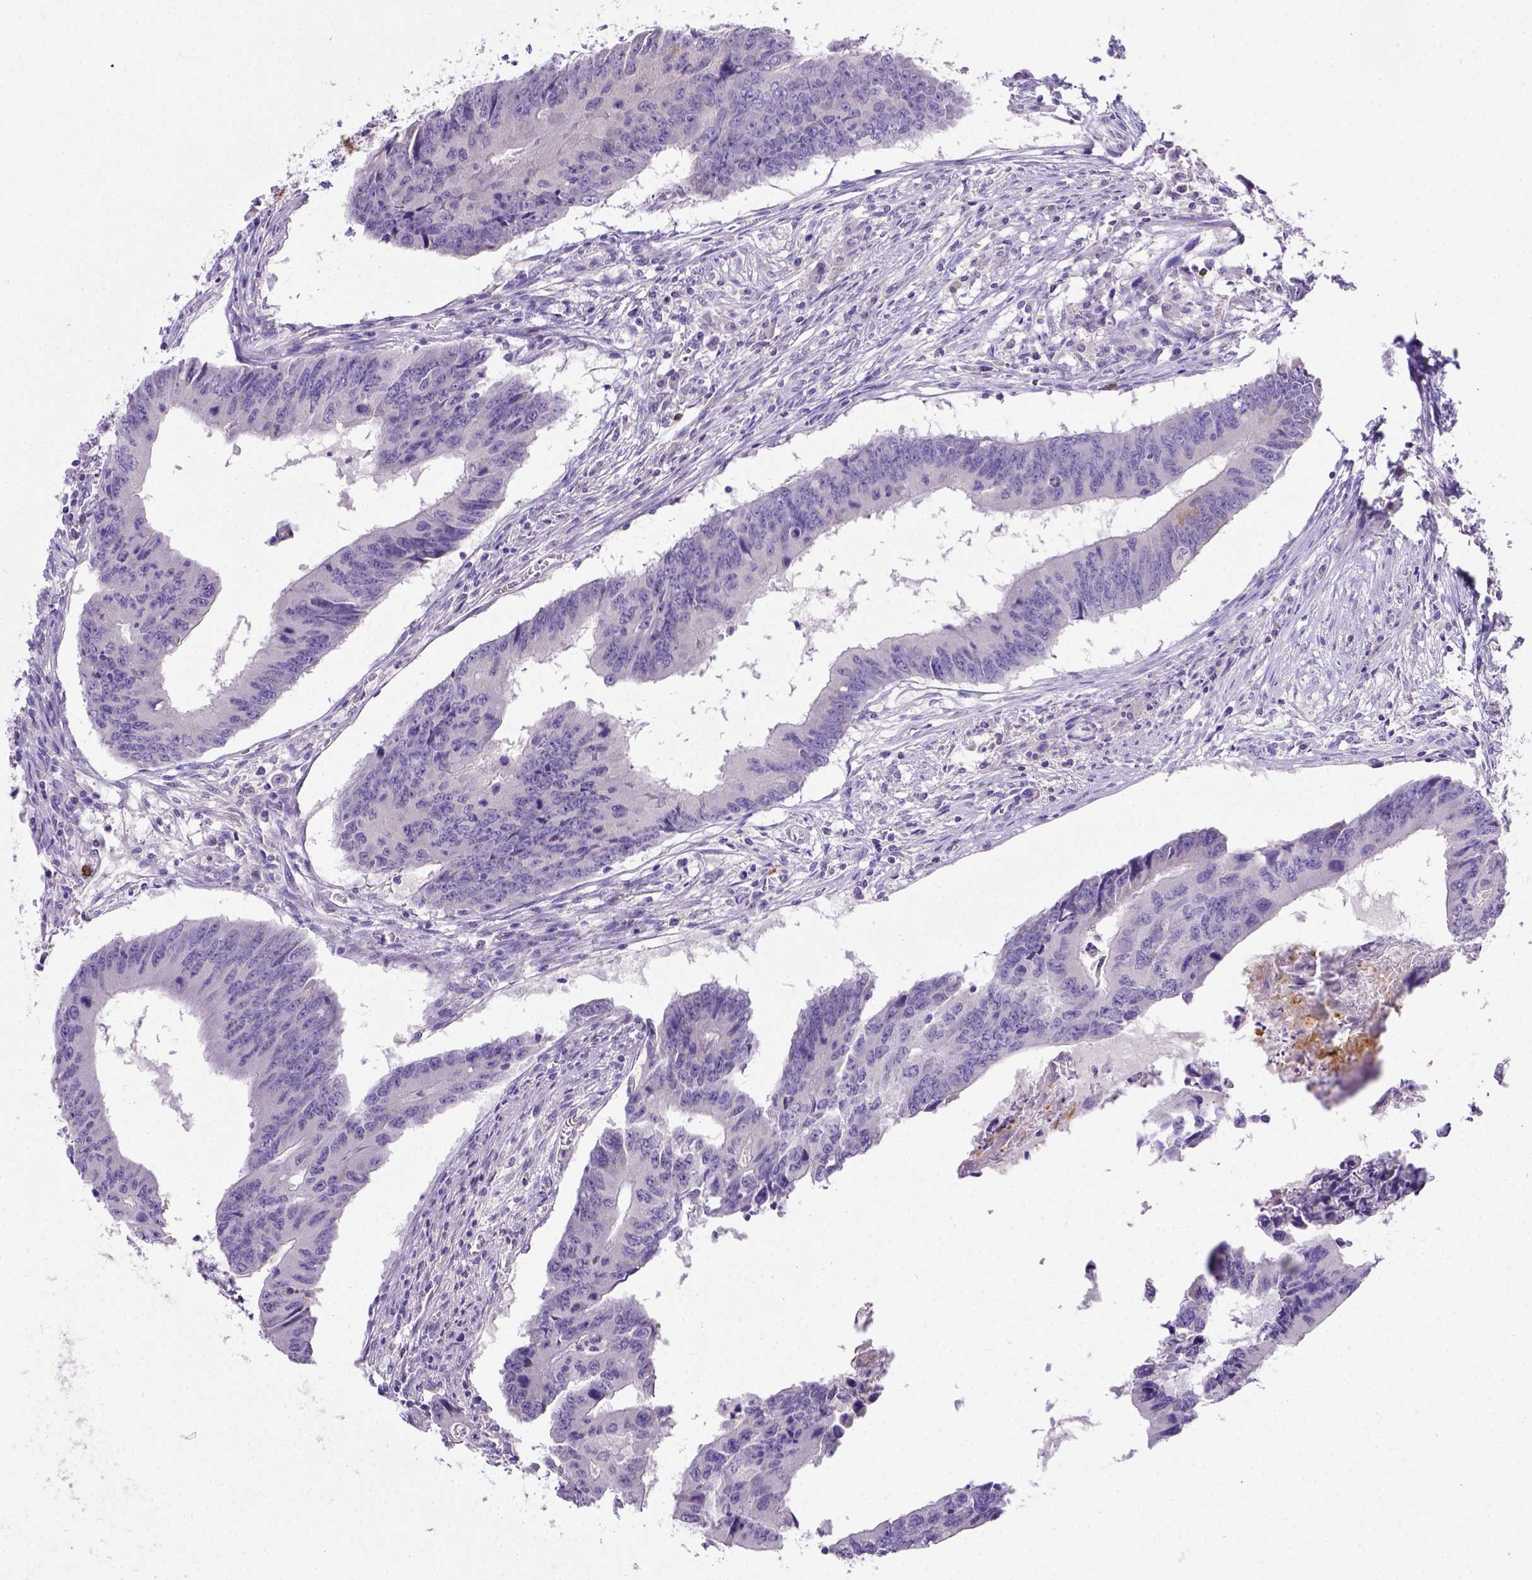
{"staining": {"intensity": "negative", "quantity": "none", "location": "none"}, "tissue": "colorectal cancer", "cell_type": "Tumor cells", "image_type": "cancer", "snomed": [{"axis": "morphology", "description": "Adenocarcinoma, NOS"}, {"axis": "topography", "description": "Colon"}], "caption": "An IHC histopathology image of adenocarcinoma (colorectal) is shown. There is no staining in tumor cells of adenocarcinoma (colorectal).", "gene": "B3GAT1", "patient": {"sex": "male", "age": 53}}